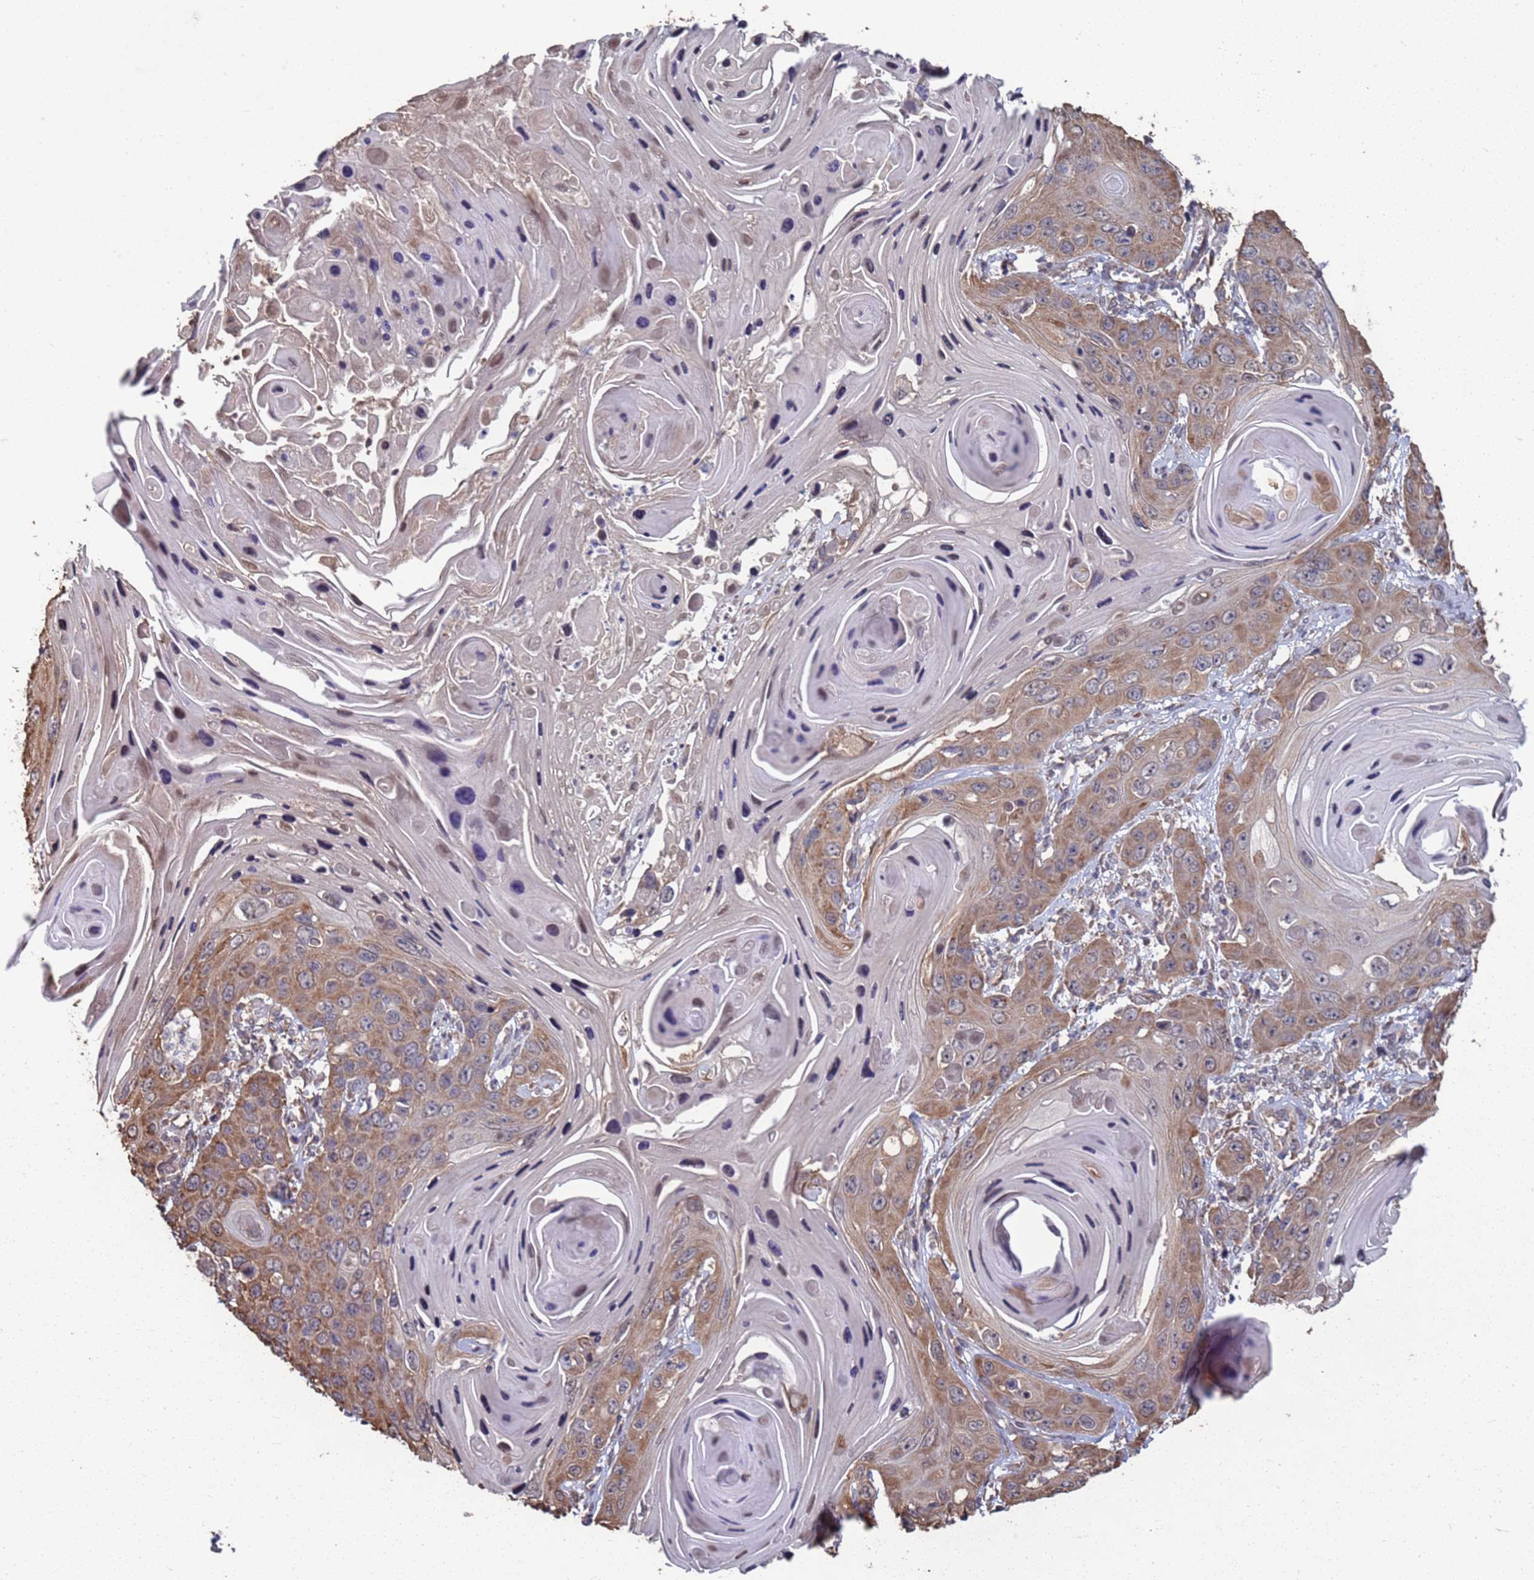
{"staining": {"intensity": "moderate", "quantity": "25%-75%", "location": "cytoplasmic/membranous"}, "tissue": "skin cancer", "cell_type": "Tumor cells", "image_type": "cancer", "snomed": [{"axis": "morphology", "description": "Squamous cell carcinoma, NOS"}, {"axis": "topography", "description": "Skin"}], "caption": "This is a histology image of IHC staining of skin squamous cell carcinoma, which shows moderate expression in the cytoplasmic/membranous of tumor cells.", "gene": "CFAP119", "patient": {"sex": "male", "age": 55}}